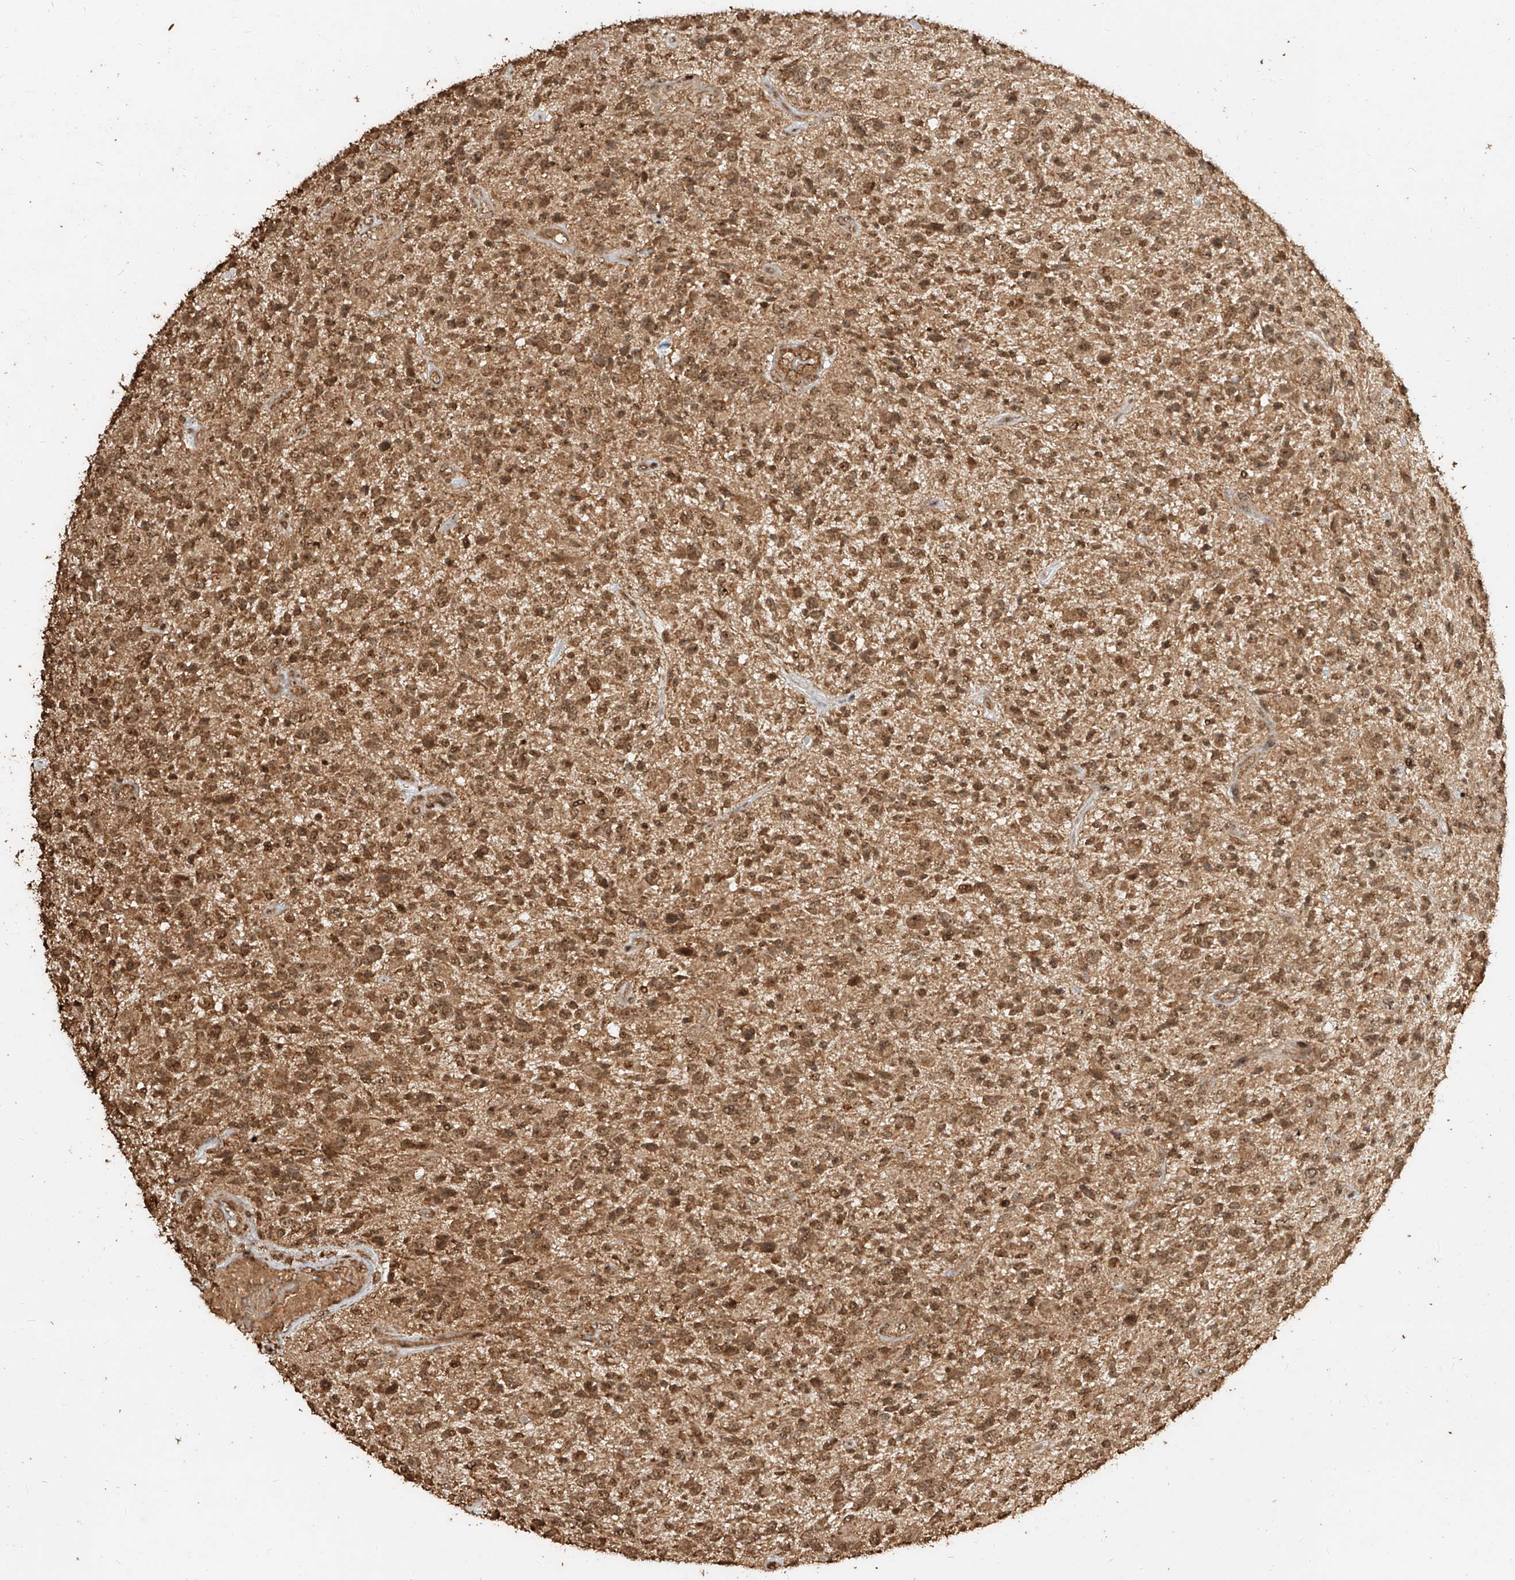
{"staining": {"intensity": "moderate", "quantity": ">75%", "location": "cytoplasmic/membranous,nuclear"}, "tissue": "glioma", "cell_type": "Tumor cells", "image_type": "cancer", "snomed": [{"axis": "morphology", "description": "Glioma, malignant, High grade"}, {"axis": "topography", "description": "Brain"}], "caption": "Protein staining of glioma tissue displays moderate cytoplasmic/membranous and nuclear staining in approximately >75% of tumor cells.", "gene": "ZNF660", "patient": {"sex": "male", "age": 47}}